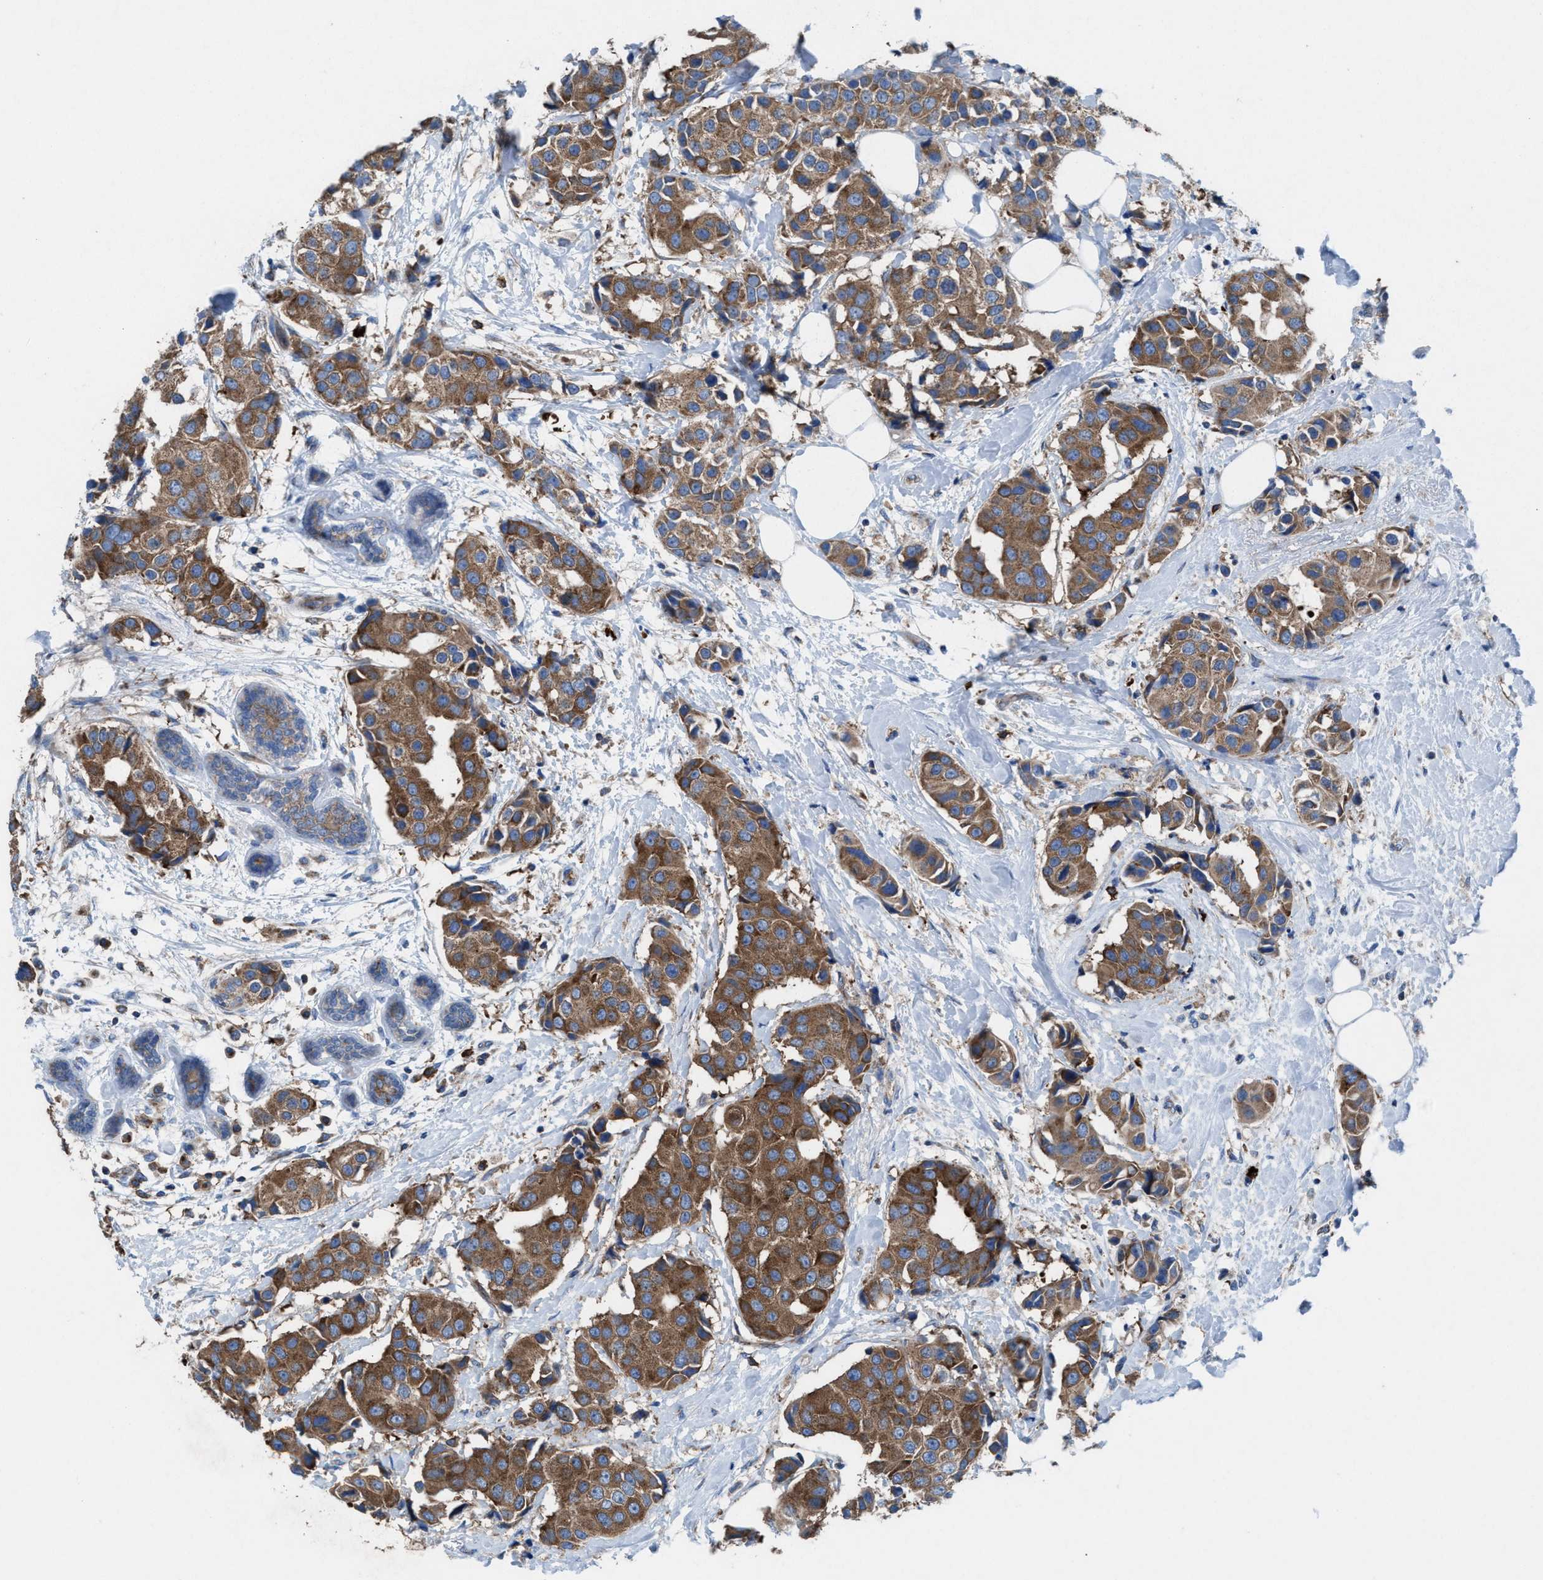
{"staining": {"intensity": "moderate", "quantity": ">75%", "location": "cytoplasmic/membranous"}, "tissue": "breast cancer", "cell_type": "Tumor cells", "image_type": "cancer", "snomed": [{"axis": "morphology", "description": "Normal tissue, NOS"}, {"axis": "morphology", "description": "Duct carcinoma"}, {"axis": "topography", "description": "Breast"}], "caption": "Immunohistochemical staining of intraductal carcinoma (breast) shows medium levels of moderate cytoplasmic/membranous protein expression in approximately >75% of tumor cells.", "gene": "NYAP1", "patient": {"sex": "female", "age": 39}}